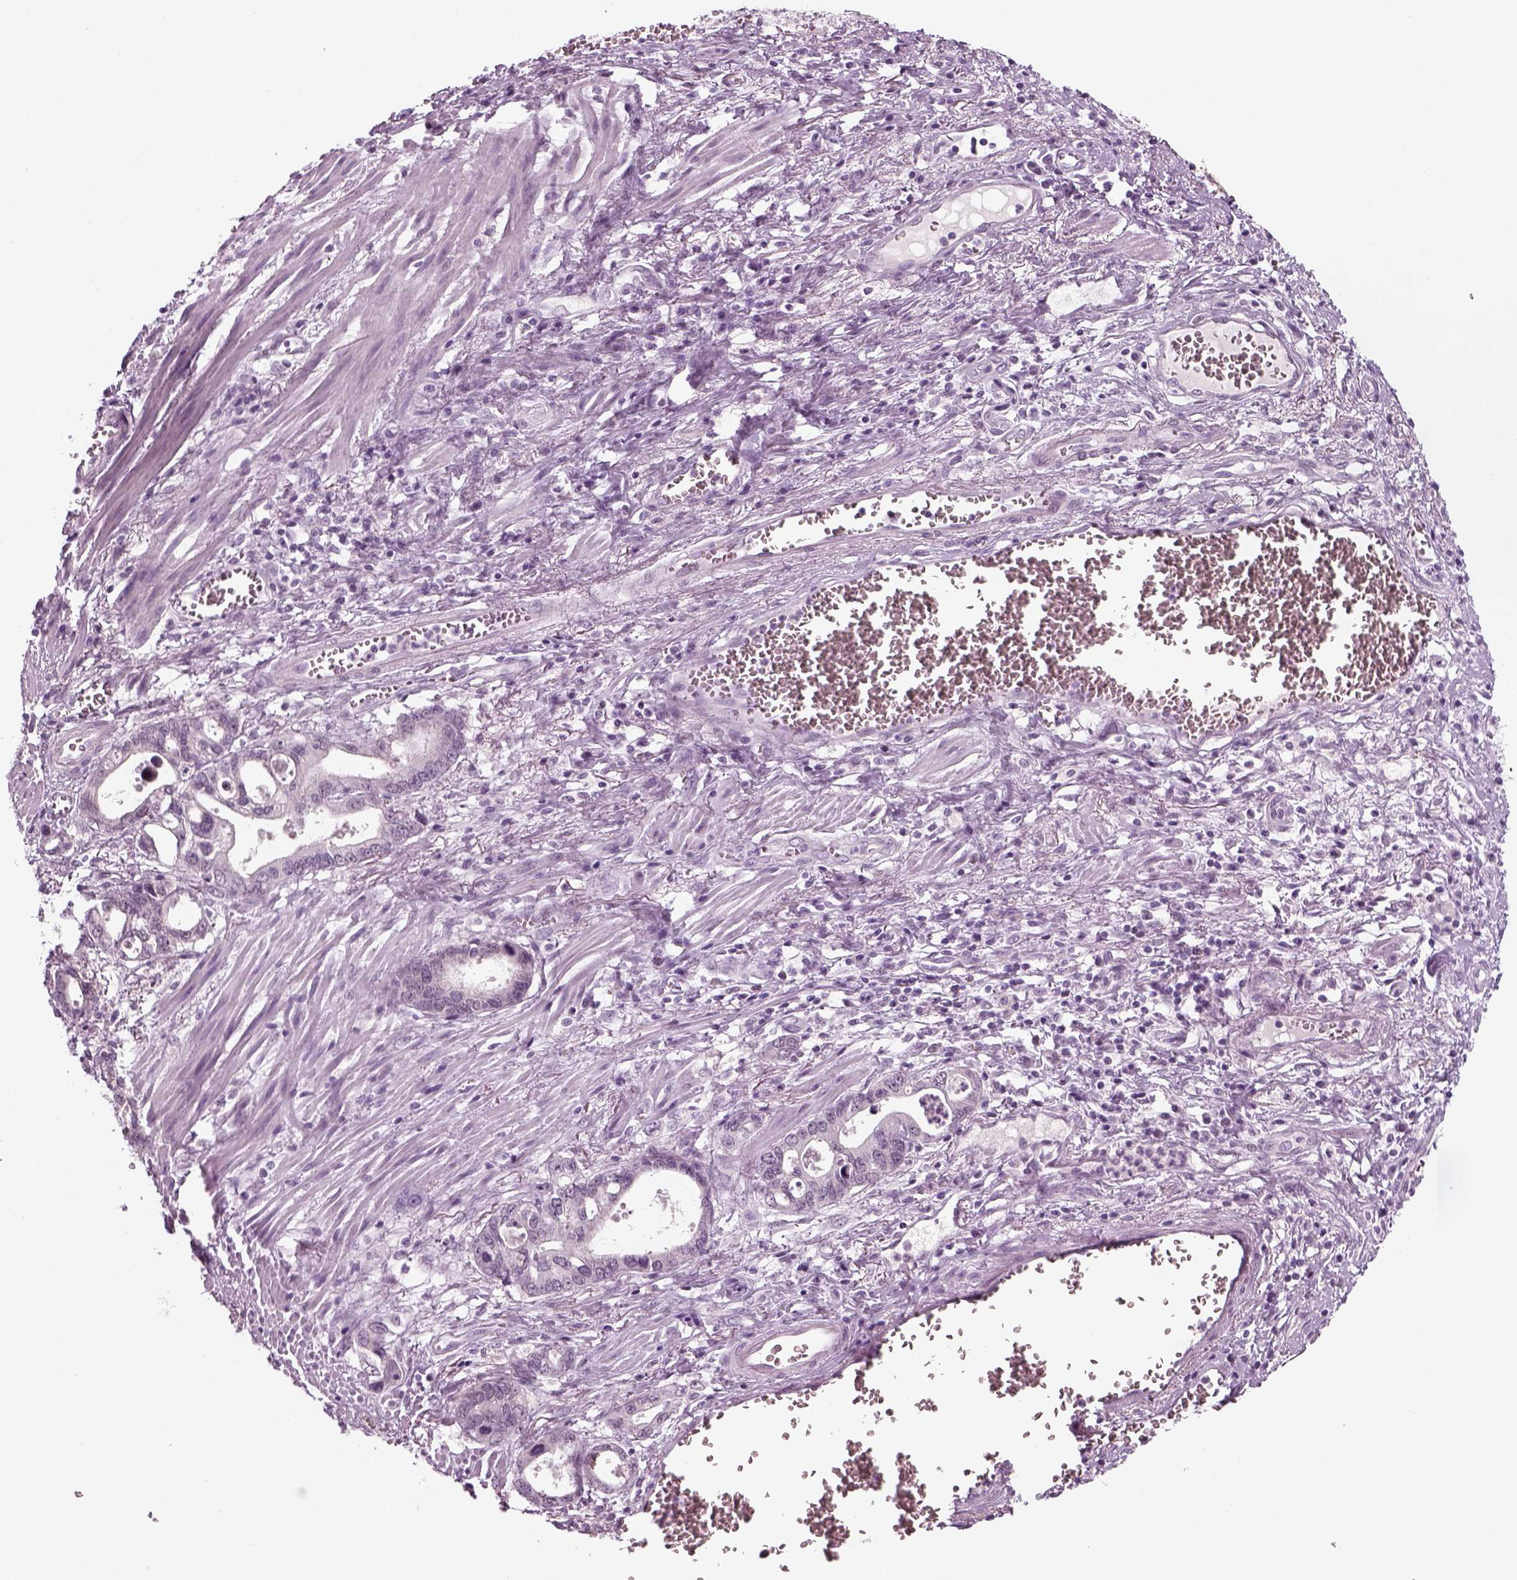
{"staining": {"intensity": "negative", "quantity": "none", "location": "none"}, "tissue": "stomach cancer", "cell_type": "Tumor cells", "image_type": "cancer", "snomed": [{"axis": "morphology", "description": "Normal tissue, NOS"}, {"axis": "morphology", "description": "Adenocarcinoma, NOS"}, {"axis": "topography", "description": "Esophagus"}, {"axis": "topography", "description": "Stomach, upper"}], "caption": "Tumor cells show no significant staining in stomach cancer (adenocarcinoma).", "gene": "KRT75", "patient": {"sex": "male", "age": 74}}